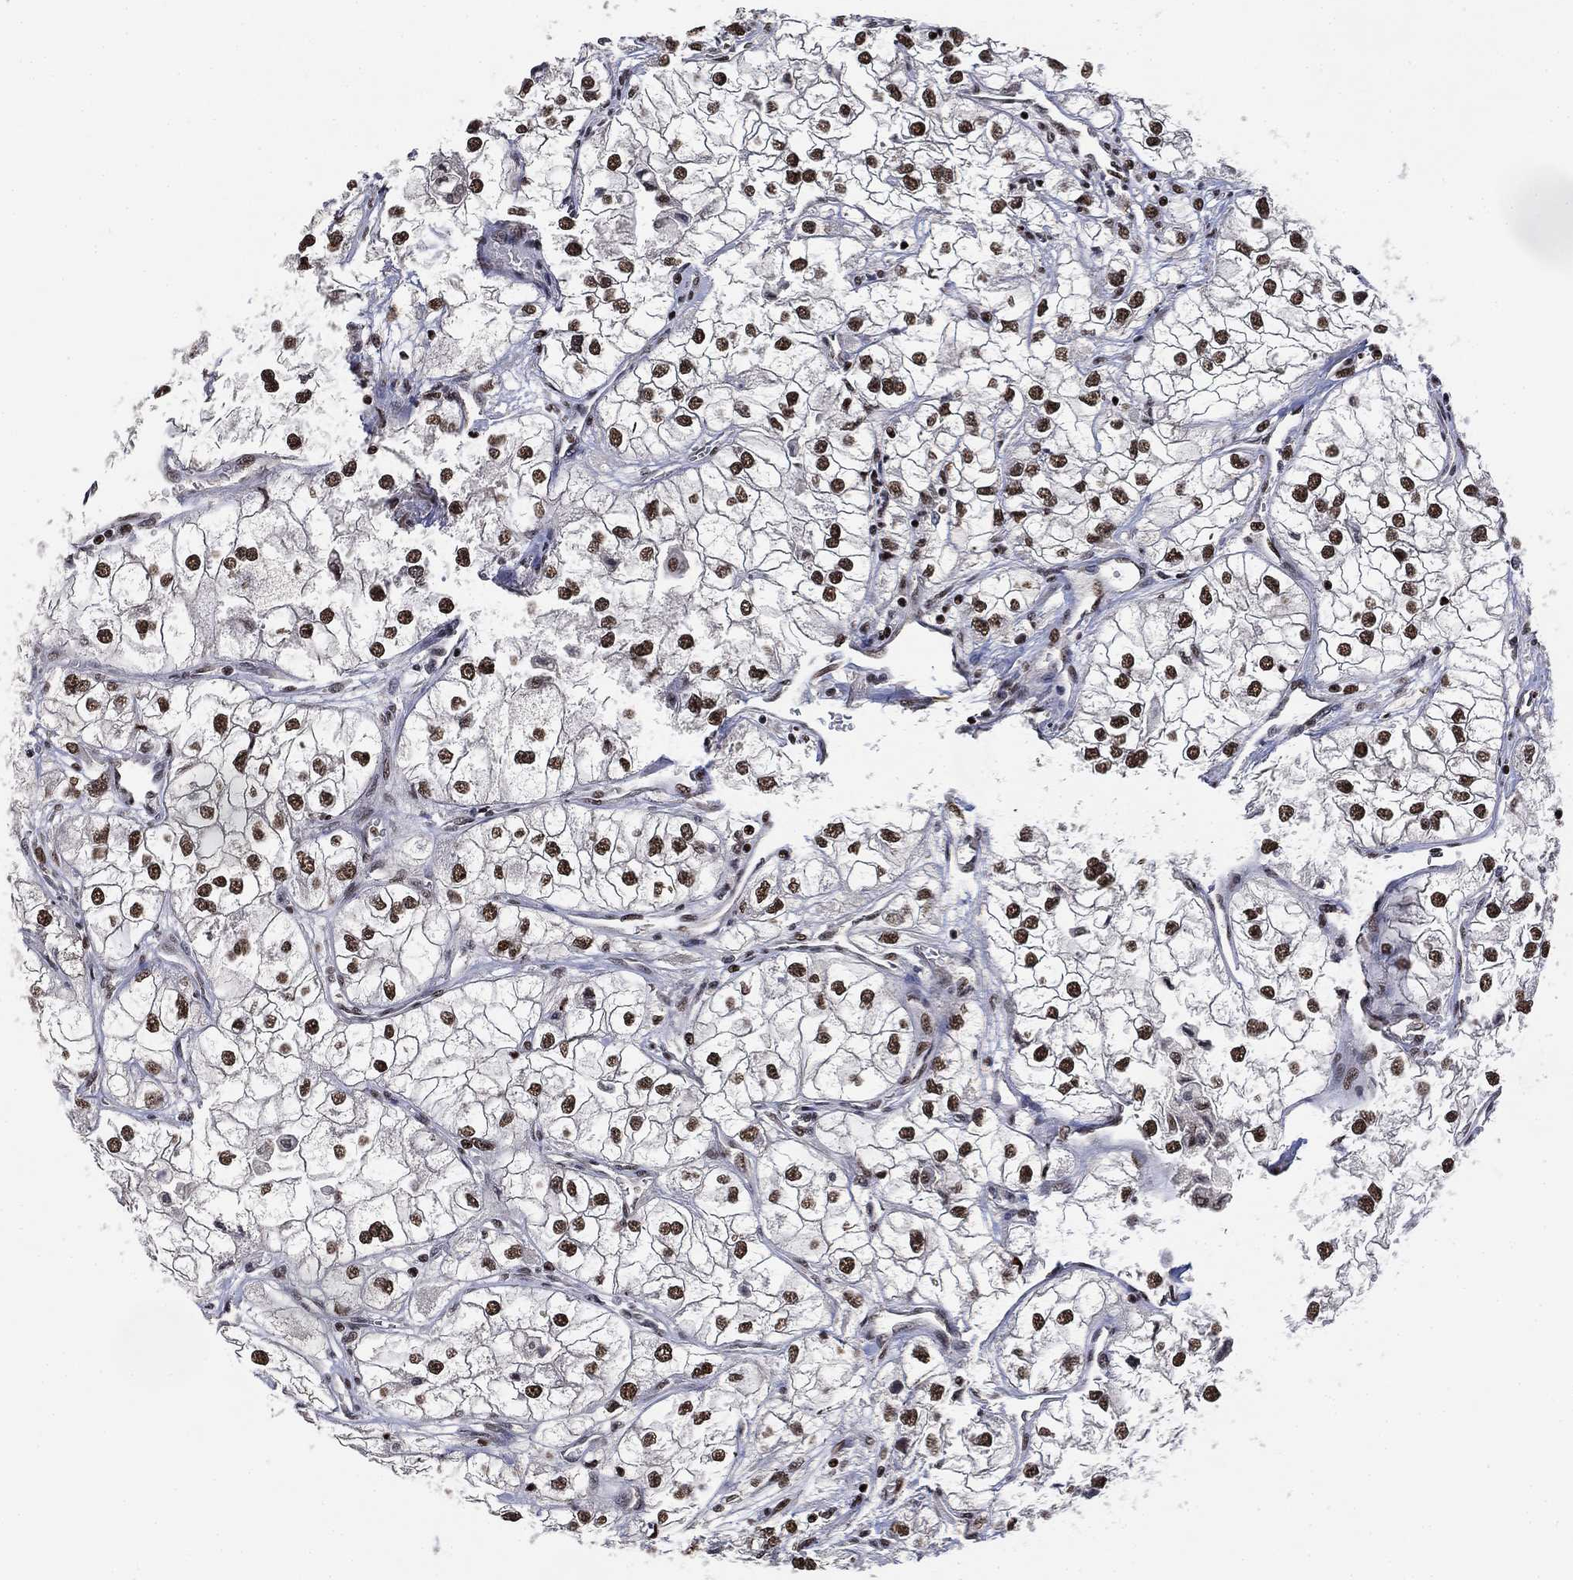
{"staining": {"intensity": "strong", "quantity": ">75%", "location": "nuclear"}, "tissue": "renal cancer", "cell_type": "Tumor cells", "image_type": "cancer", "snomed": [{"axis": "morphology", "description": "Adenocarcinoma, NOS"}, {"axis": "topography", "description": "Kidney"}], "caption": "Immunohistochemistry of renal adenocarcinoma demonstrates high levels of strong nuclear expression in about >75% of tumor cells.", "gene": "ZSCAN30", "patient": {"sex": "male", "age": 59}}